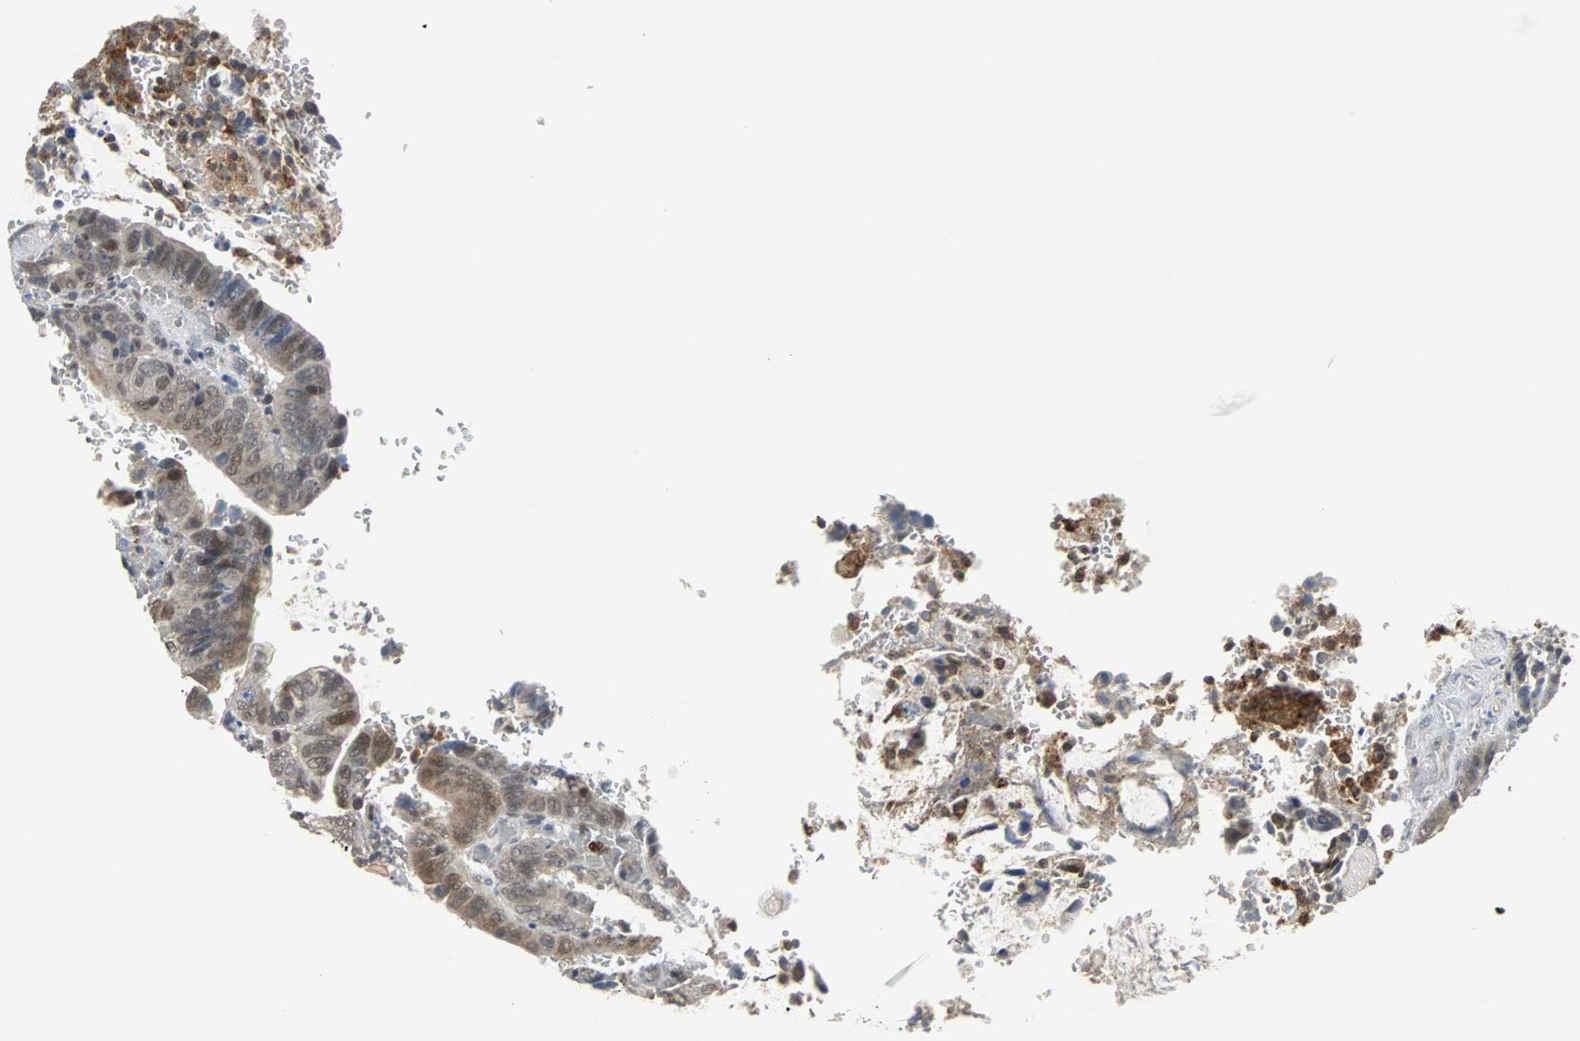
{"staining": {"intensity": "moderate", "quantity": "<25%", "location": "cytoplasmic/membranous,nuclear"}, "tissue": "colorectal cancer", "cell_type": "Tumor cells", "image_type": "cancer", "snomed": [{"axis": "morphology", "description": "Normal tissue, NOS"}, {"axis": "morphology", "description": "Adenocarcinoma, NOS"}, {"axis": "topography", "description": "Rectum"}, {"axis": "topography", "description": "Peripheral nerve tissue"}], "caption": "Immunohistochemistry (IHC) of human colorectal adenocarcinoma displays low levels of moderate cytoplasmic/membranous and nuclear positivity in about <25% of tumor cells. The staining was performed using DAB, with brown indicating positive protein expression. Nuclei are stained blue with hematoxylin.", "gene": "SIRT1", "patient": {"sex": "male", "age": 92}}